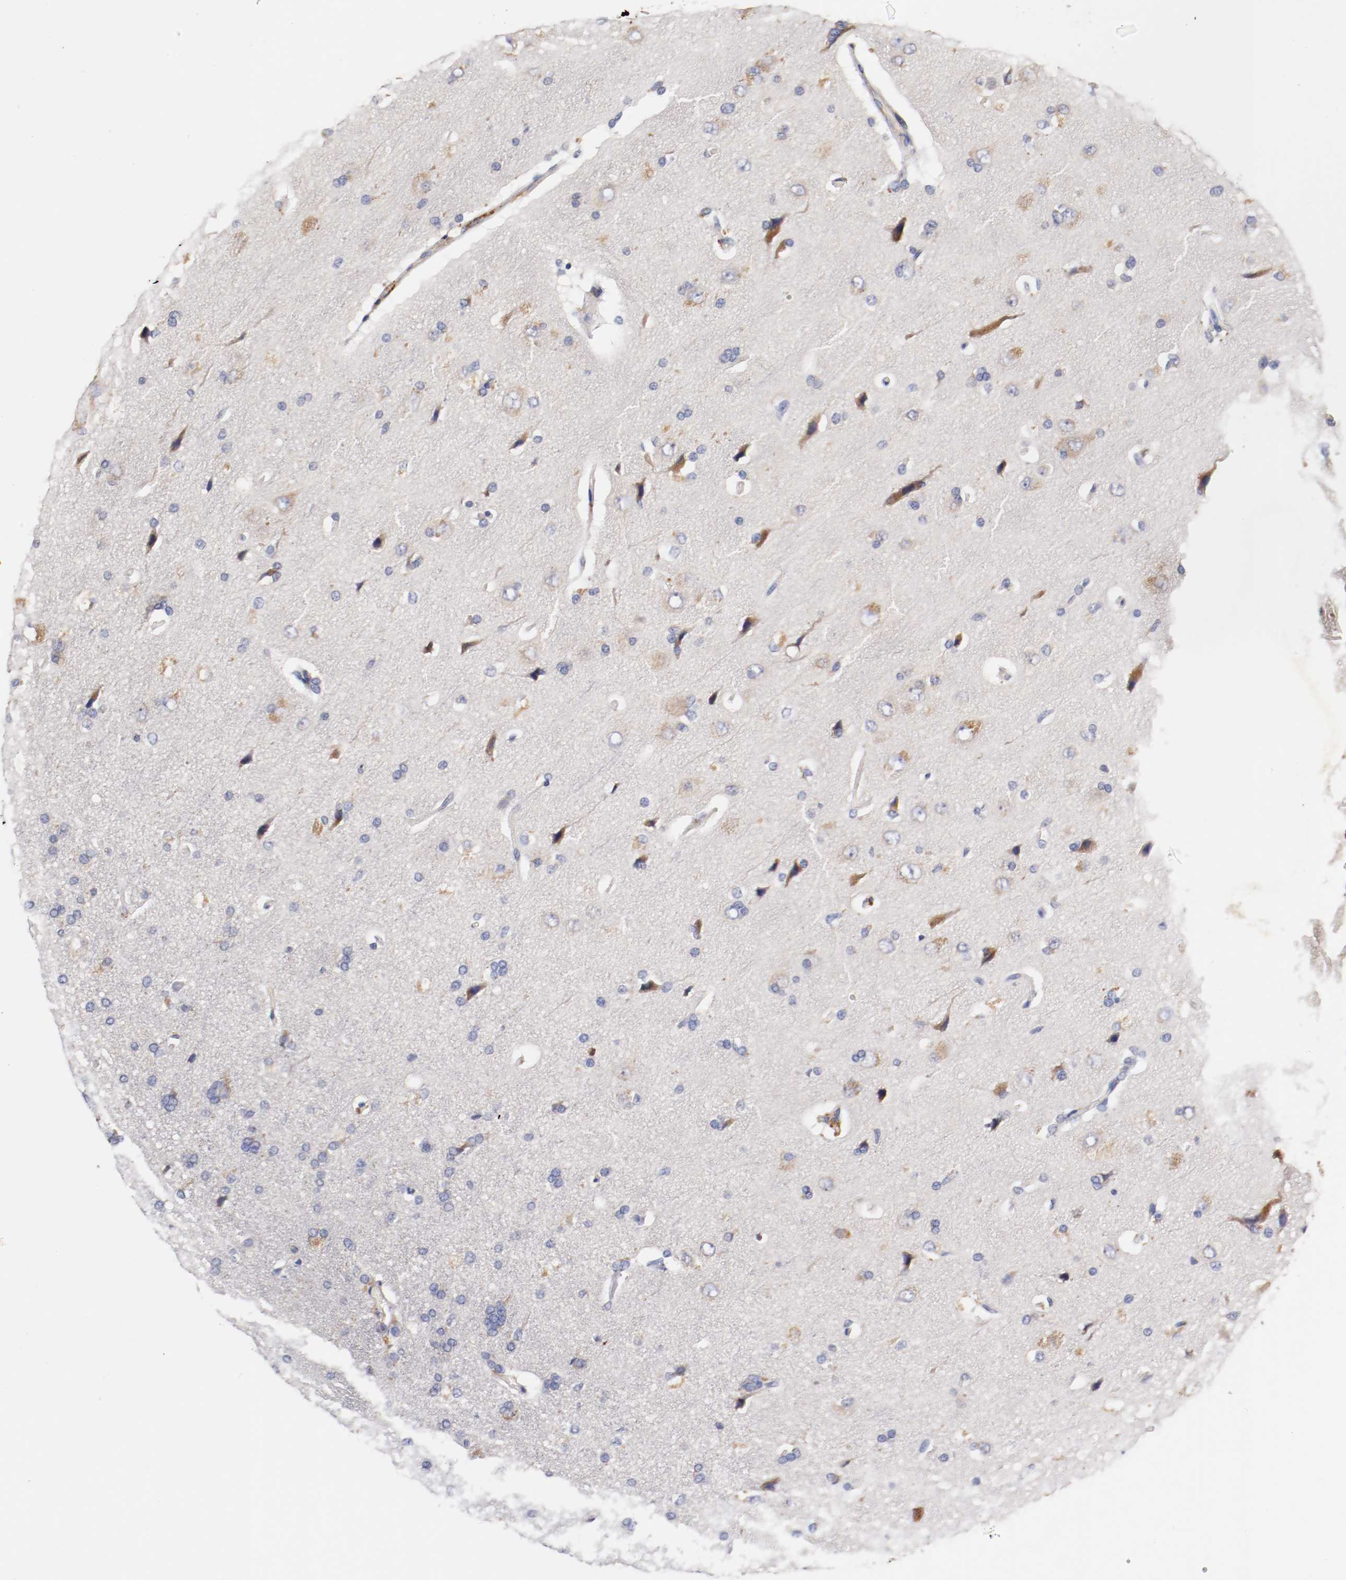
{"staining": {"intensity": "moderate", "quantity": "25%-75%", "location": "cytoplasmic/membranous"}, "tissue": "cerebral cortex", "cell_type": "Endothelial cells", "image_type": "normal", "snomed": [{"axis": "morphology", "description": "Normal tissue, NOS"}, {"axis": "topography", "description": "Cerebral cortex"}], "caption": "Immunohistochemical staining of normal human cerebral cortex reveals 25%-75% levels of moderate cytoplasmic/membranous protein staining in about 25%-75% of endothelial cells. The protein of interest is shown in brown color, while the nuclei are stained blue.", "gene": "SEMA5A", "patient": {"sex": "male", "age": 62}}